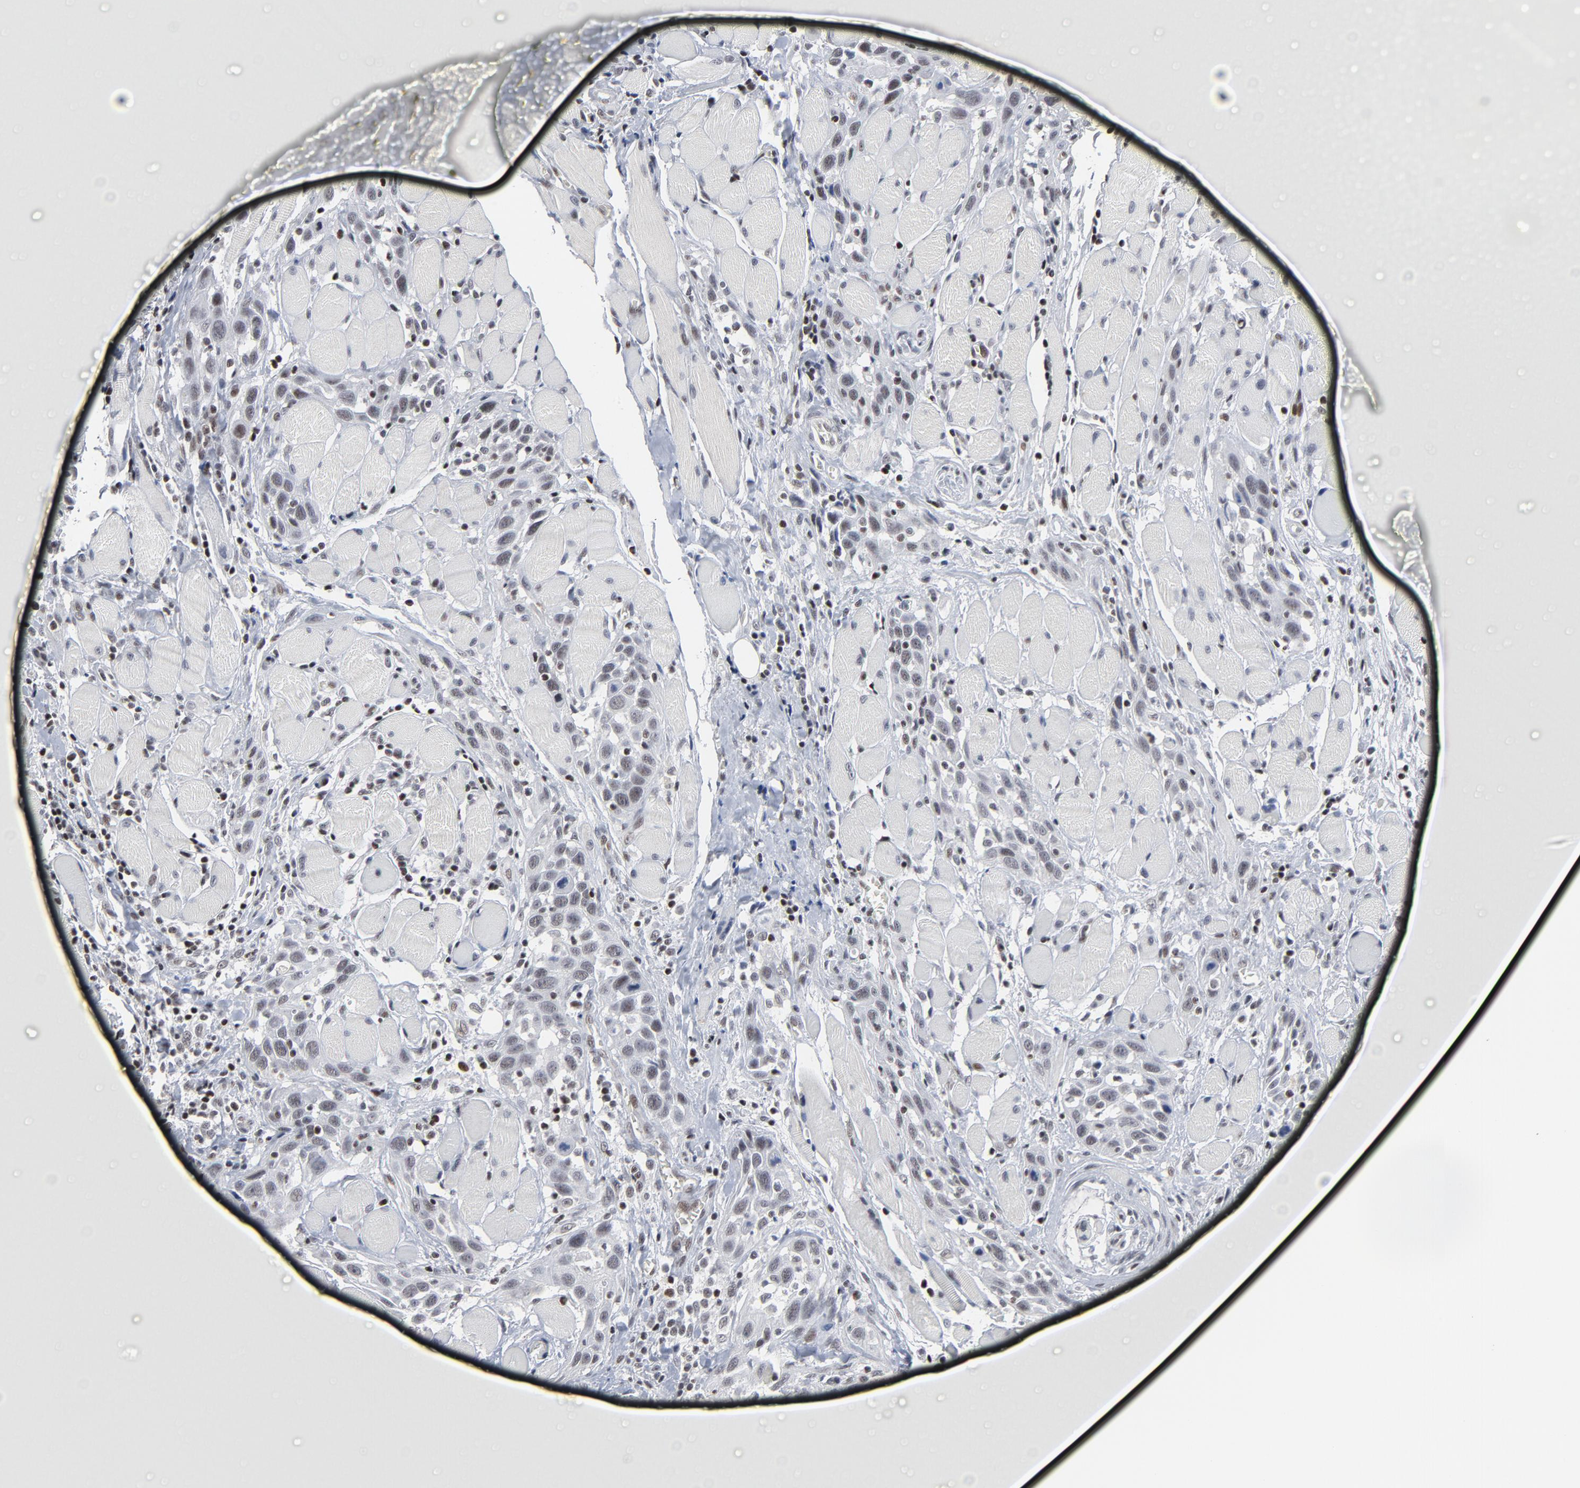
{"staining": {"intensity": "weak", "quantity": "<25%", "location": "nuclear"}, "tissue": "head and neck cancer", "cell_type": "Tumor cells", "image_type": "cancer", "snomed": [{"axis": "morphology", "description": "Squamous cell carcinoma, NOS"}, {"axis": "topography", "description": "Oral tissue"}, {"axis": "topography", "description": "Head-Neck"}], "caption": "IHC micrograph of human head and neck cancer stained for a protein (brown), which demonstrates no positivity in tumor cells.", "gene": "GABPA", "patient": {"sex": "female", "age": 50}}